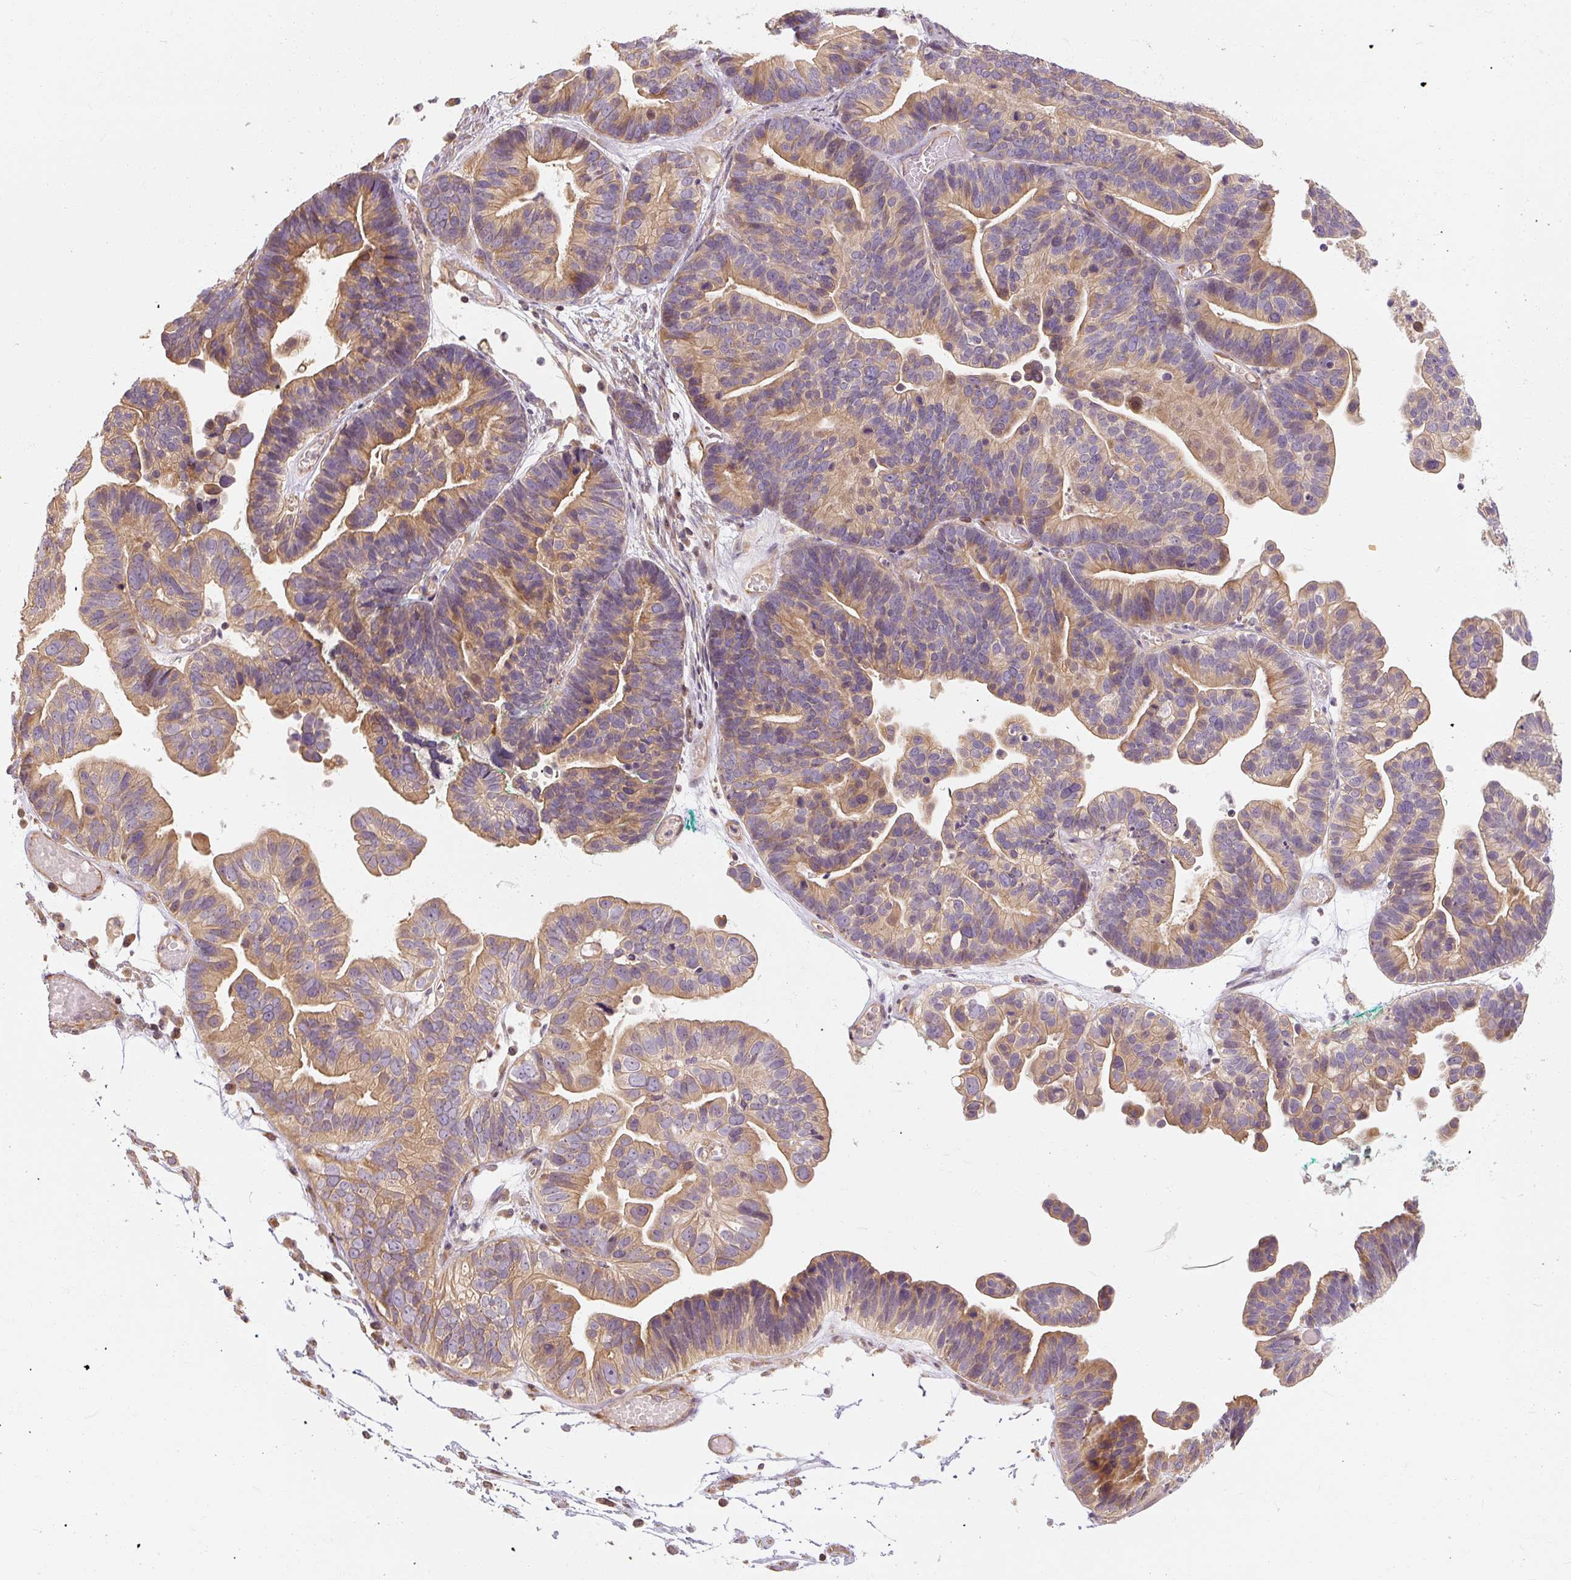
{"staining": {"intensity": "moderate", "quantity": ">75%", "location": "cytoplasmic/membranous"}, "tissue": "ovarian cancer", "cell_type": "Tumor cells", "image_type": "cancer", "snomed": [{"axis": "morphology", "description": "Cystadenocarcinoma, serous, NOS"}, {"axis": "topography", "description": "Ovary"}], "caption": "IHC photomicrograph of human ovarian cancer stained for a protein (brown), which shows medium levels of moderate cytoplasmic/membranous expression in about >75% of tumor cells.", "gene": "RB1CC1", "patient": {"sex": "female", "age": 56}}